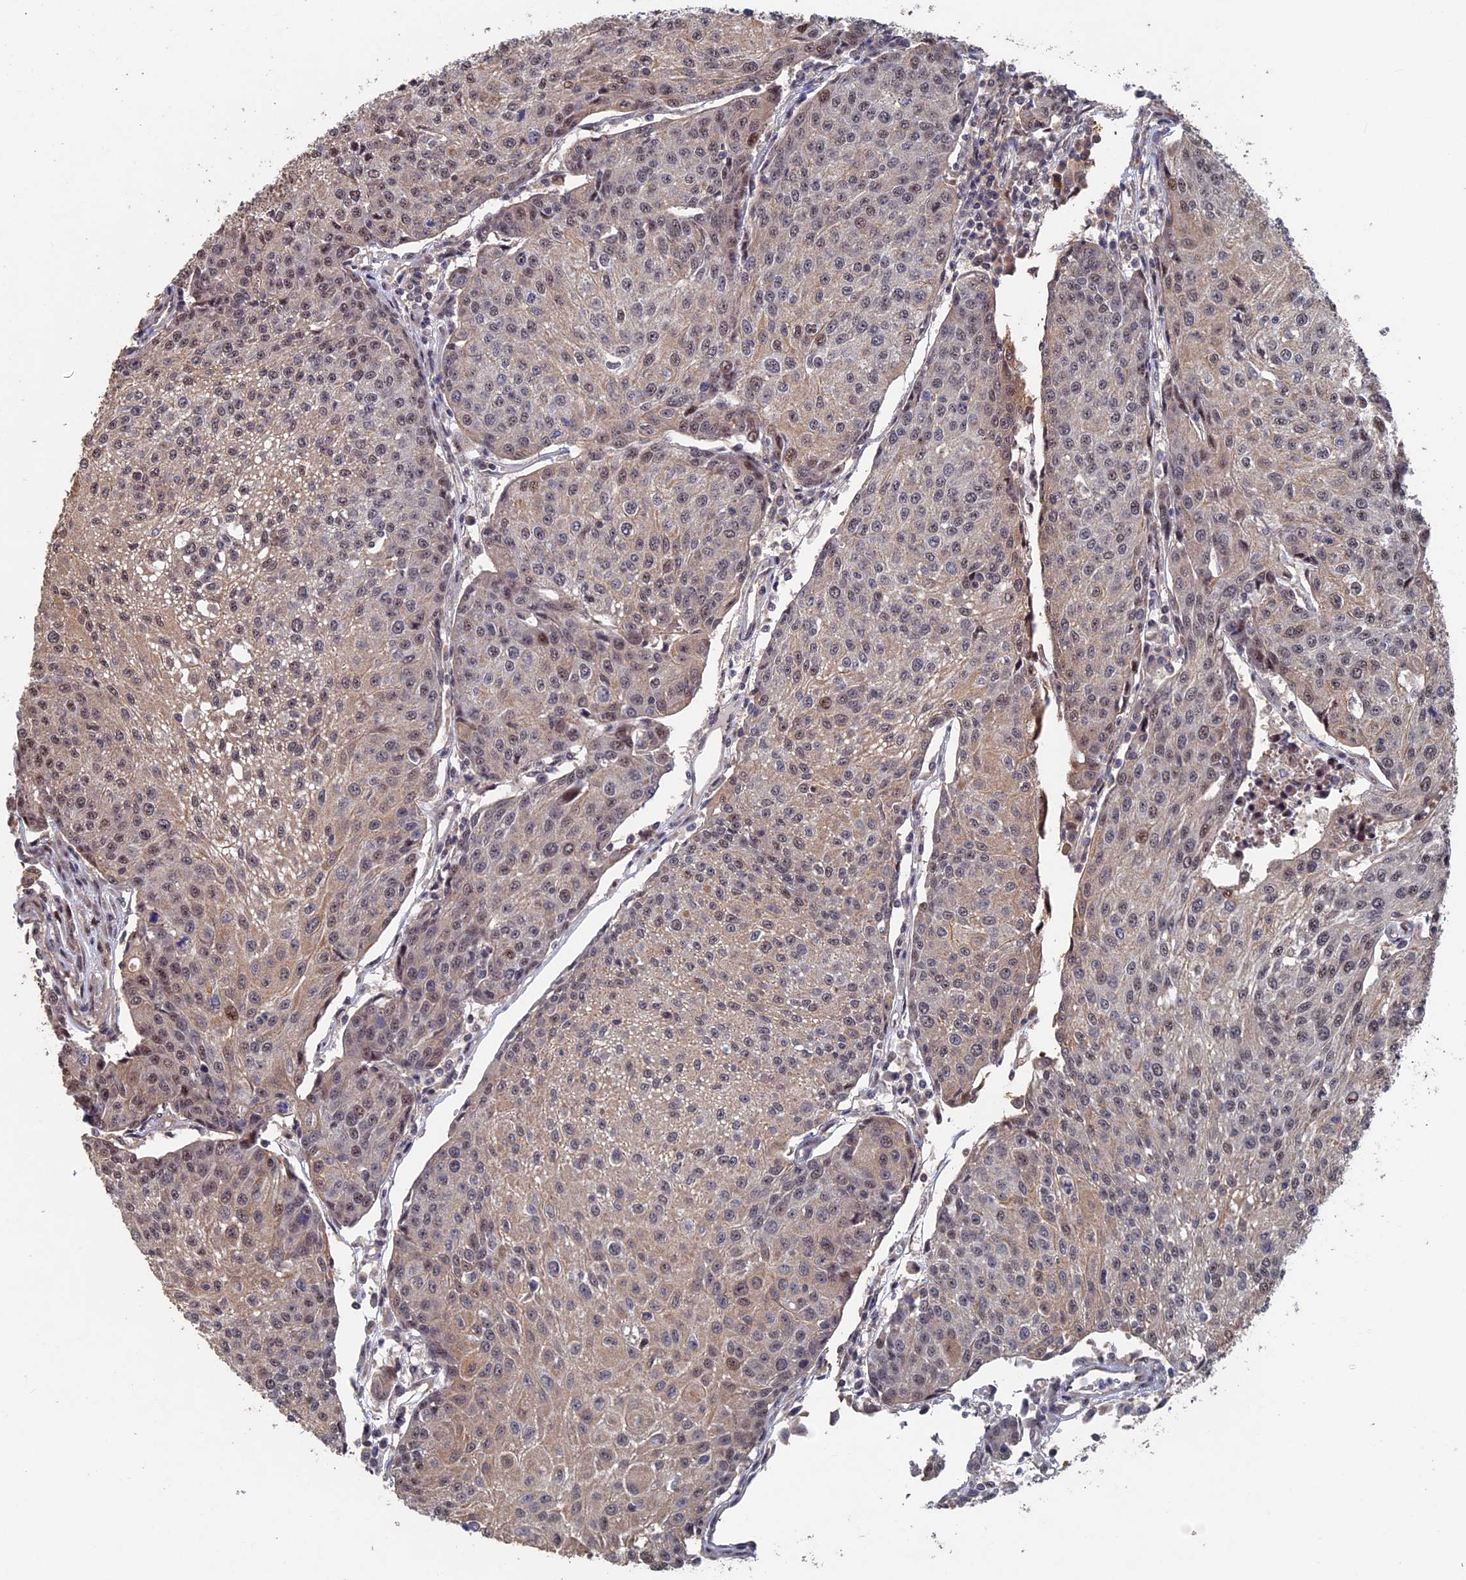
{"staining": {"intensity": "weak", "quantity": ">75%", "location": "cytoplasmic/membranous,nuclear"}, "tissue": "urothelial cancer", "cell_type": "Tumor cells", "image_type": "cancer", "snomed": [{"axis": "morphology", "description": "Urothelial carcinoma, High grade"}, {"axis": "topography", "description": "Urinary bladder"}], "caption": "Urothelial cancer stained for a protein exhibits weak cytoplasmic/membranous and nuclear positivity in tumor cells.", "gene": "KIAA1328", "patient": {"sex": "female", "age": 85}}